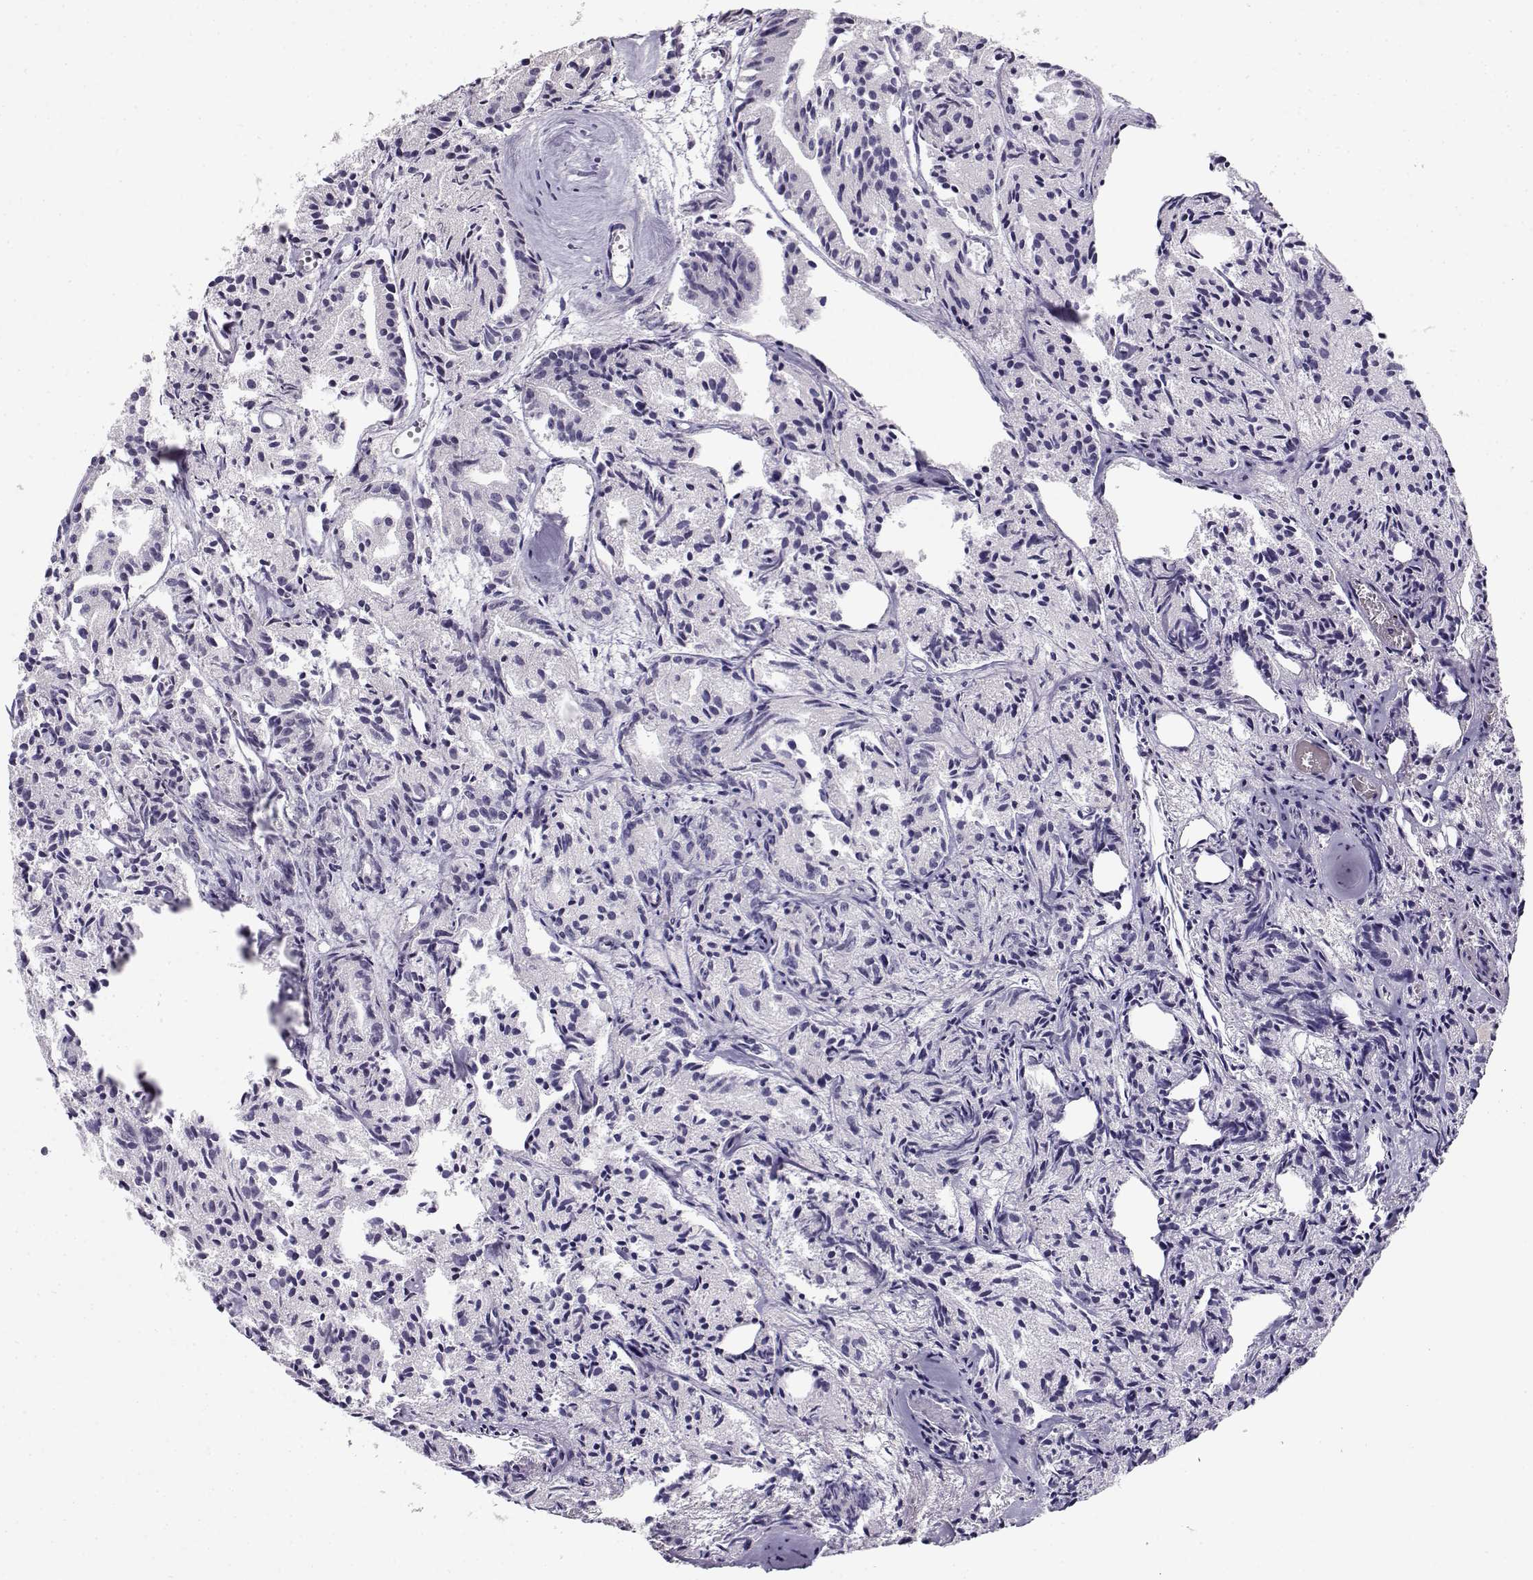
{"staining": {"intensity": "negative", "quantity": "none", "location": "none"}, "tissue": "prostate cancer", "cell_type": "Tumor cells", "image_type": "cancer", "snomed": [{"axis": "morphology", "description": "Adenocarcinoma, Medium grade"}, {"axis": "topography", "description": "Prostate"}], "caption": "Micrograph shows no protein positivity in tumor cells of prostate cancer (adenocarcinoma (medium-grade)) tissue.", "gene": "C16orf86", "patient": {"sex": "male", "age": 74}}